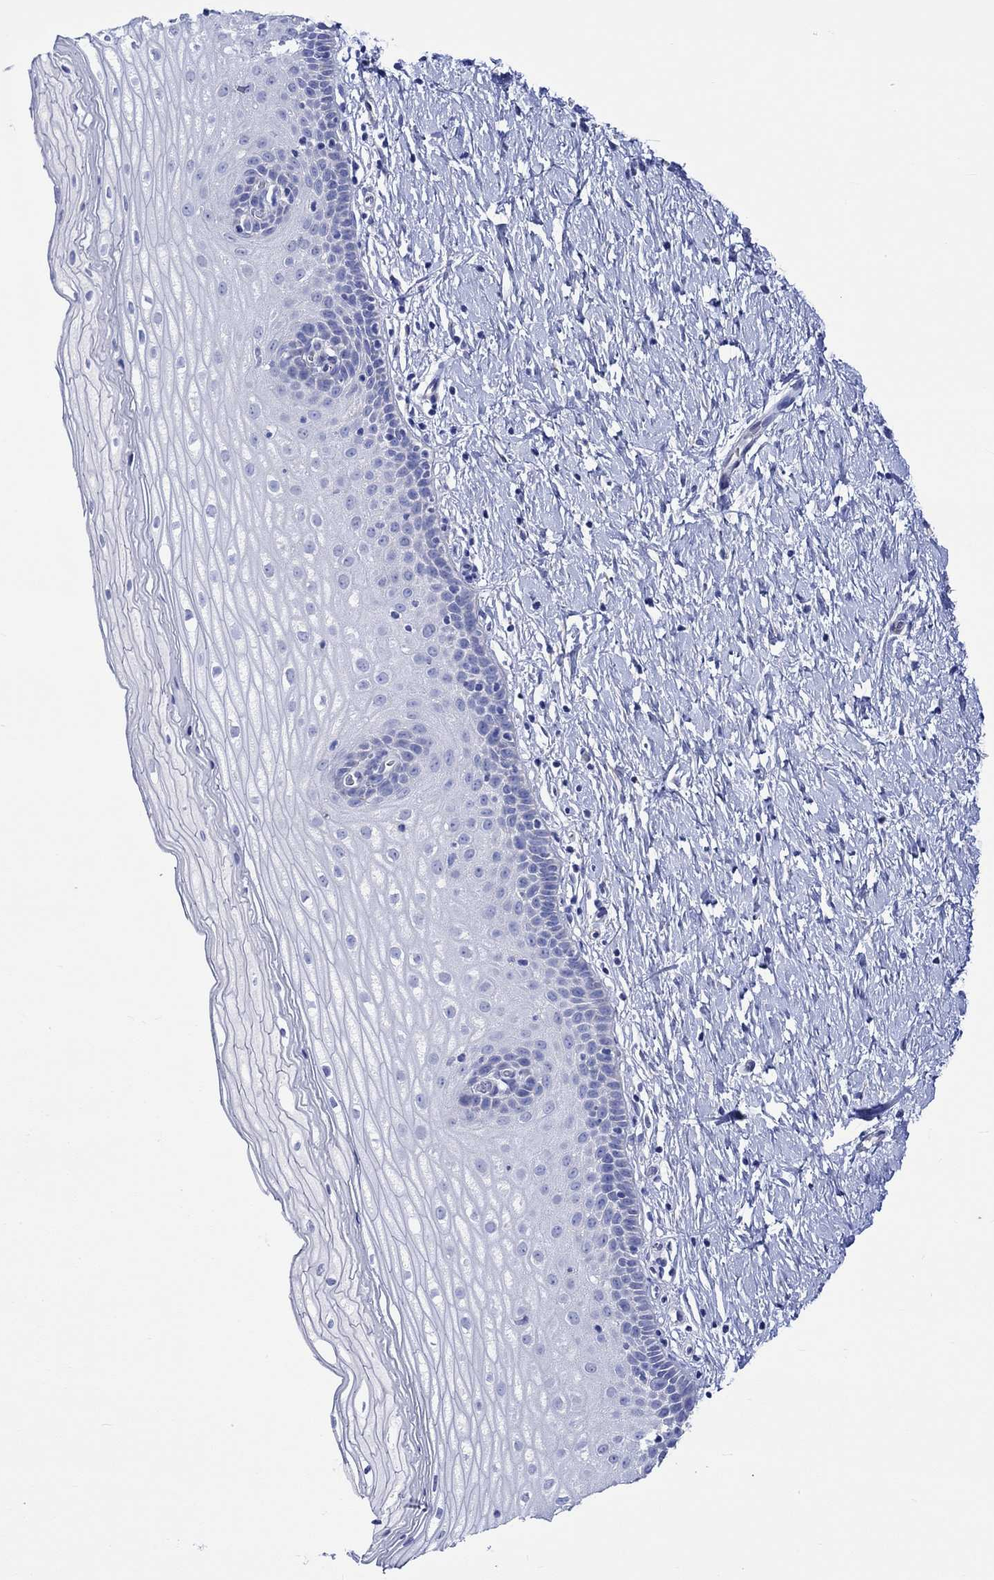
{"staining": {"intensity": "negative", "quantity": "none", "location": "none"}, "tissue": "cervix", "cell_type": "Glandular cells", "image_type": "normal", "snomed": [{"axis": "morphology", "description": "Normal tissue, NOS"}, {"axis": "topography", "description": "Cervix"}], "caption": "Protein analysis of benign cervix reveals no significant expression in glandular cells. (DAB IHC, high magnification).", "gene": "HARBI1", "patient": {"sex": "female", "age": 37}}